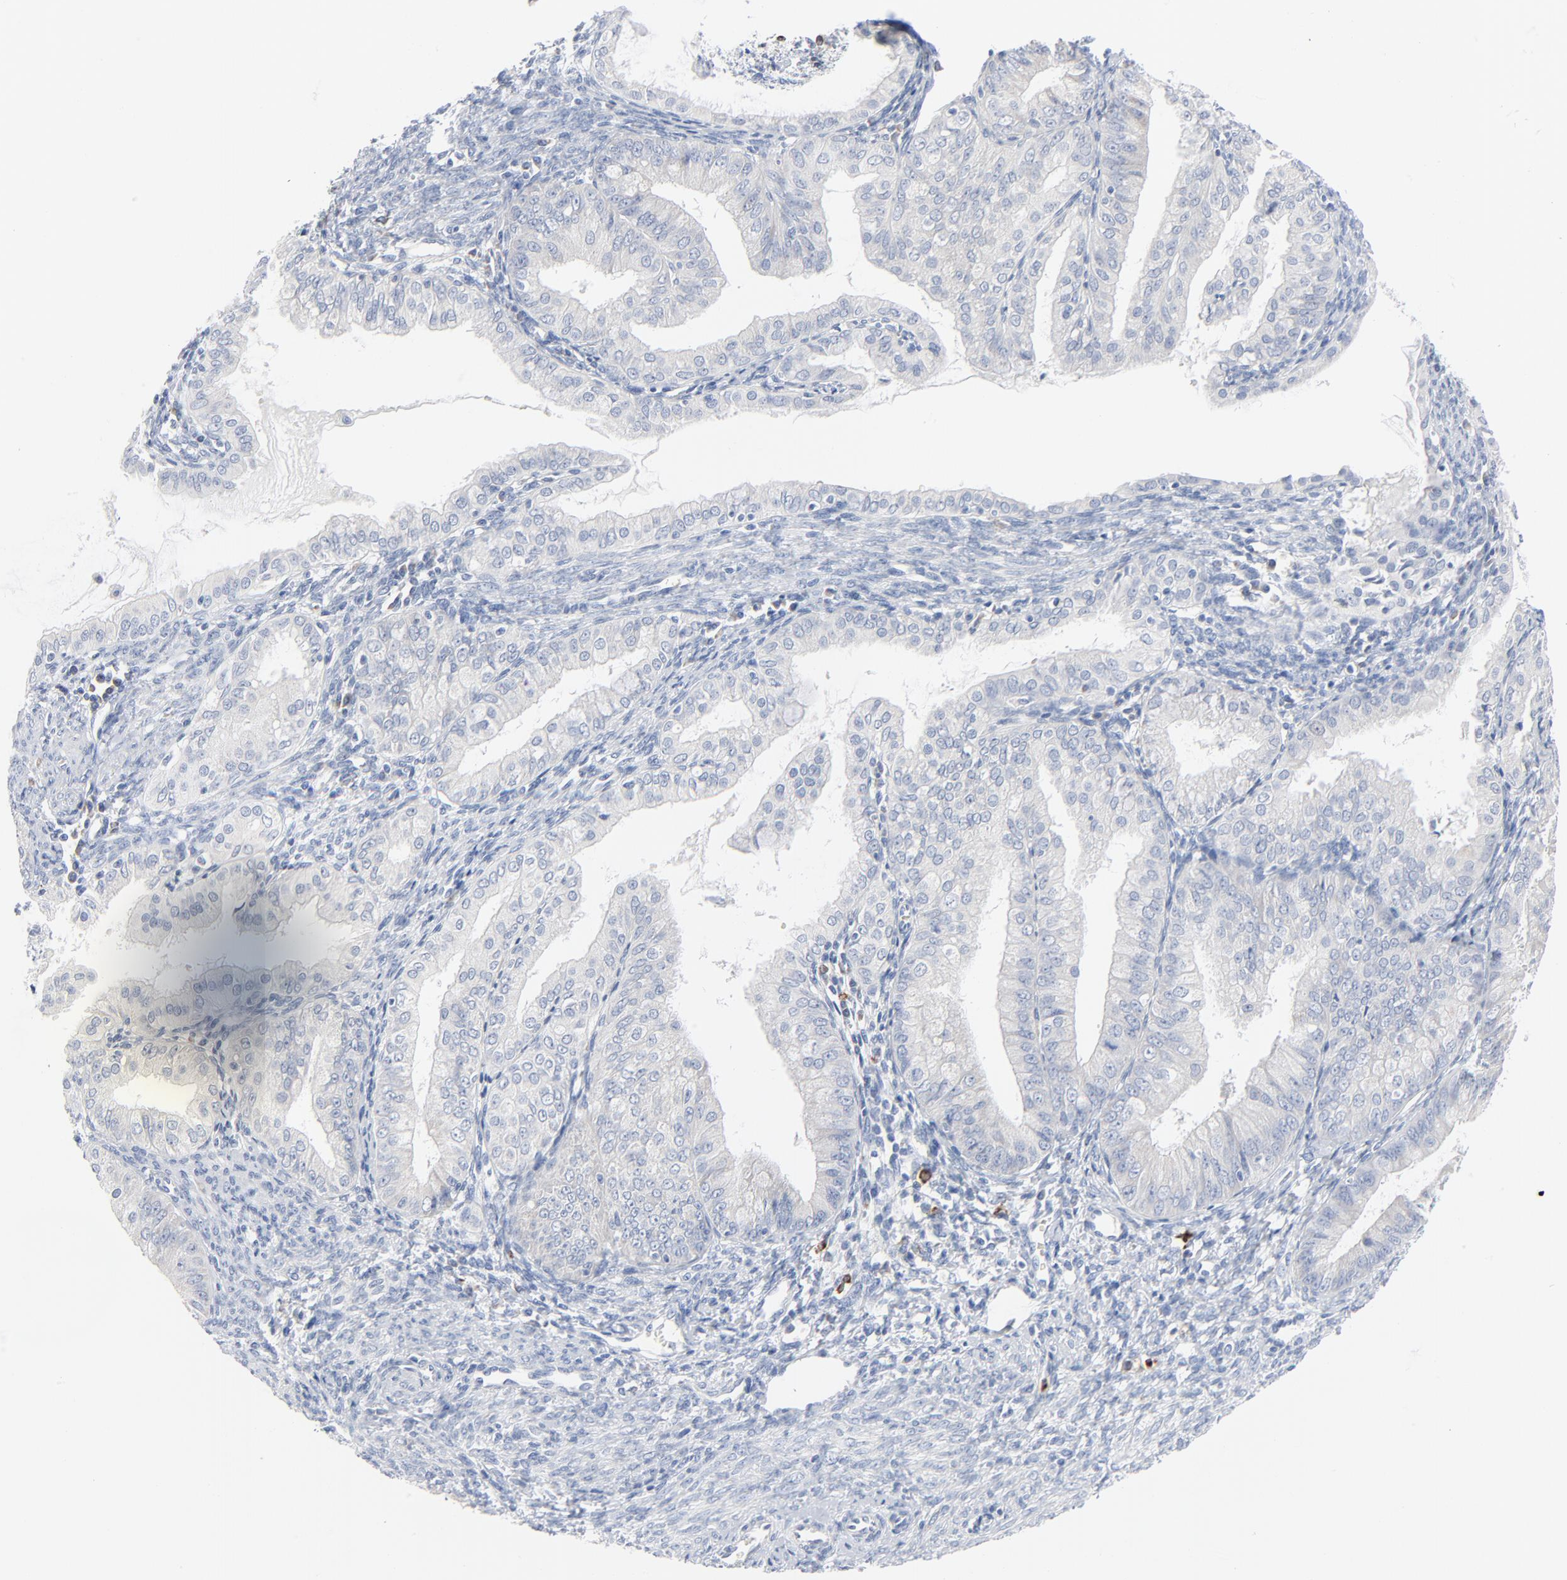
{"staining": {"intensity": "negative", "quantity": "none", "location": "none"}, "tissue": "endometrial cancer", "cell_type": "Tumor cells", "image_type": "cancer", "snomed": [{"axis": "morphology", "description": "Adenocarcinoma, NOS"}, {"axis": "topography", "description": "Endometrium"}], "caption": "Endometrial cancer (adenocarcinoma) stained for a protein using IHC shows no staining tumor cells.", "gene": "GZMB", "patient": {"sex": "female", "age": 76}}